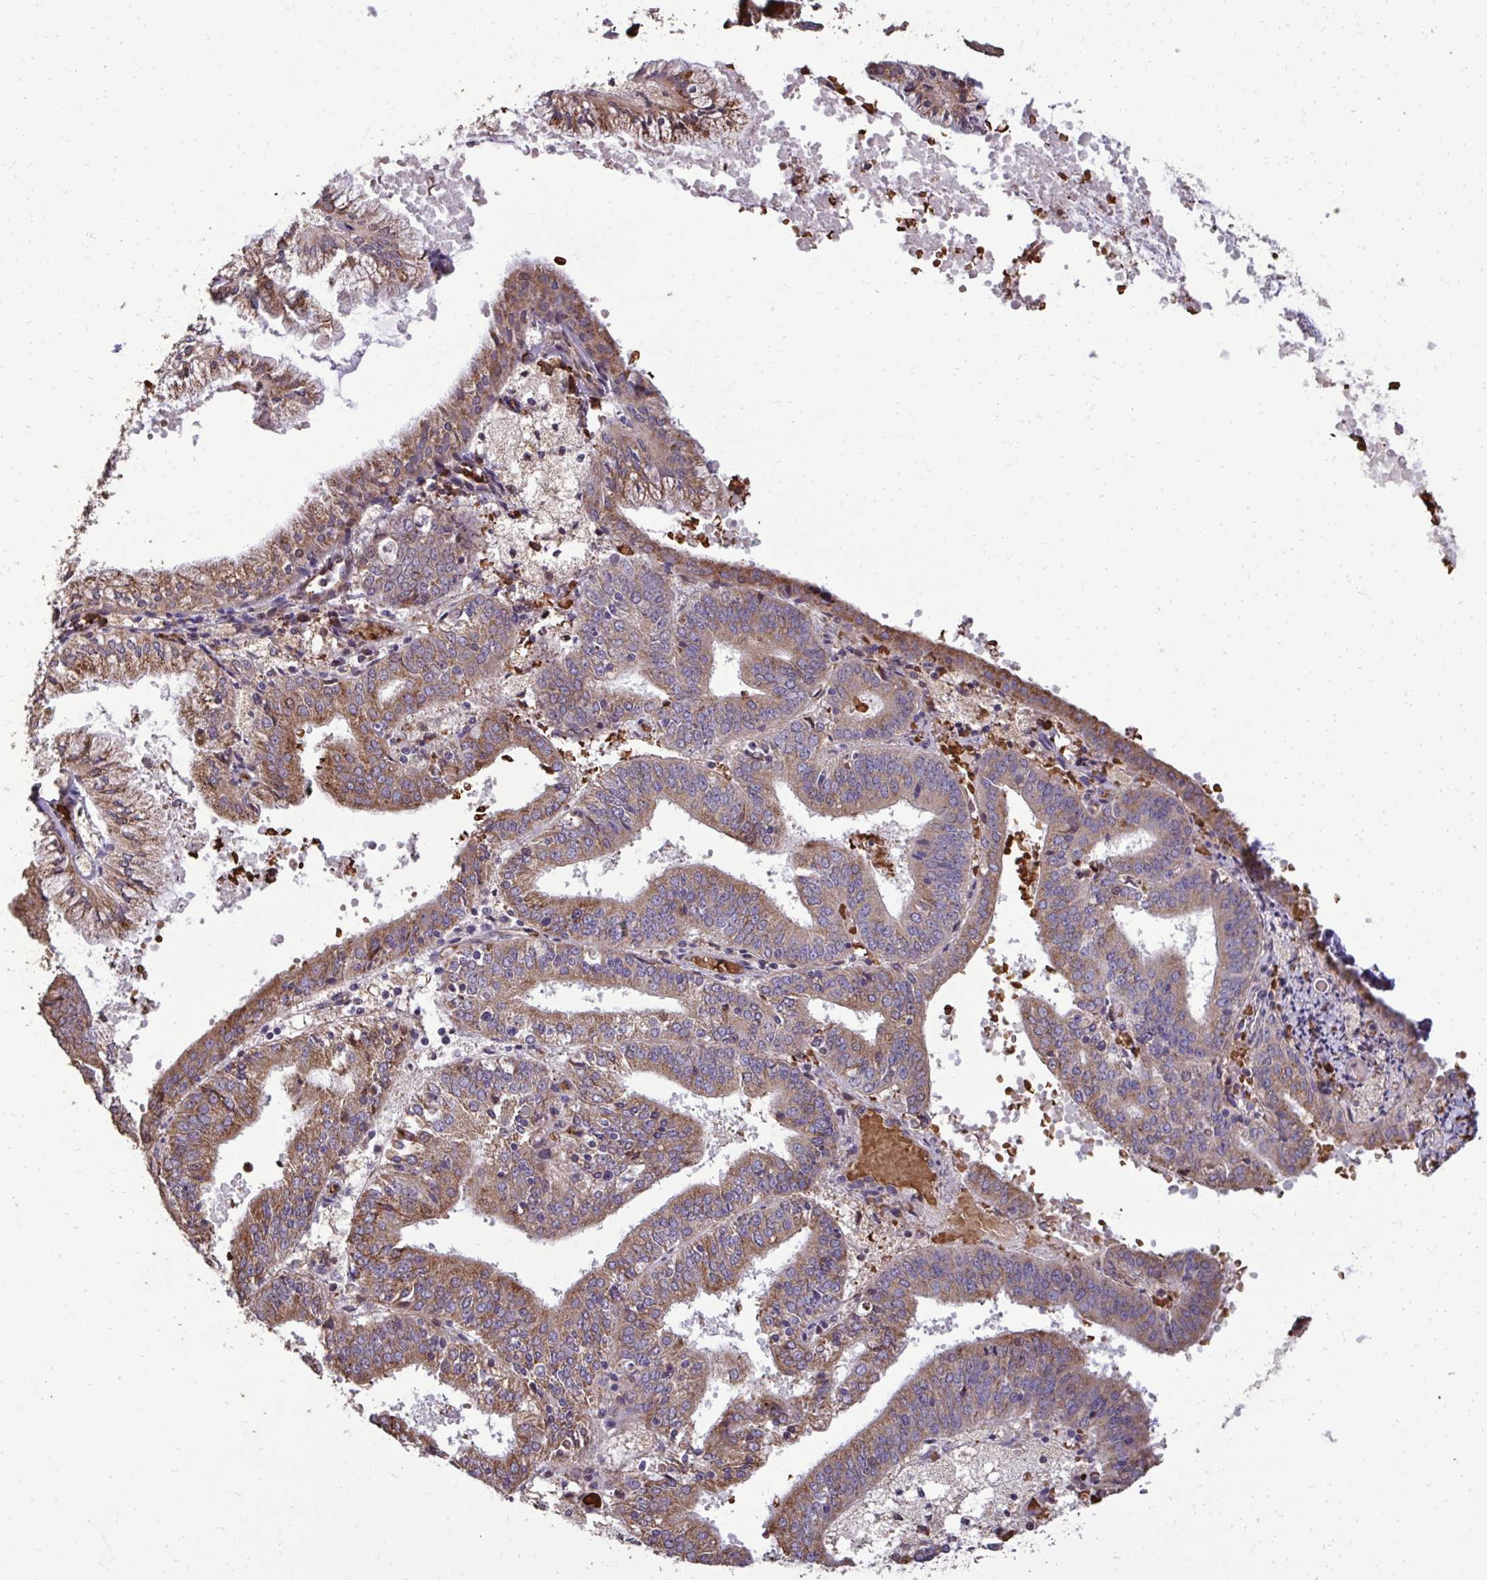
{"staining": {"intensity": "moderate", "quantity": ">75%", "location": "cytoplasmic/membranous"}, "tissue": "endometrial cancer", "cell_type": "Tumor cells", "image_type": "cancer", "snomed": [{"axis": "morphology", "description": "Adenocarcinoma, NOS"}, {"axis": "topography", "description": "Endometrium"}], "caption": "Immunohistochemical staining of human endometrial adenocarcinoma shows moderate cytoplasmic/membranous protein positivity in approximately >75% of tumor cells.", "gene": "FIBCD1", "patient": {"sex": "female", "age": 63}}